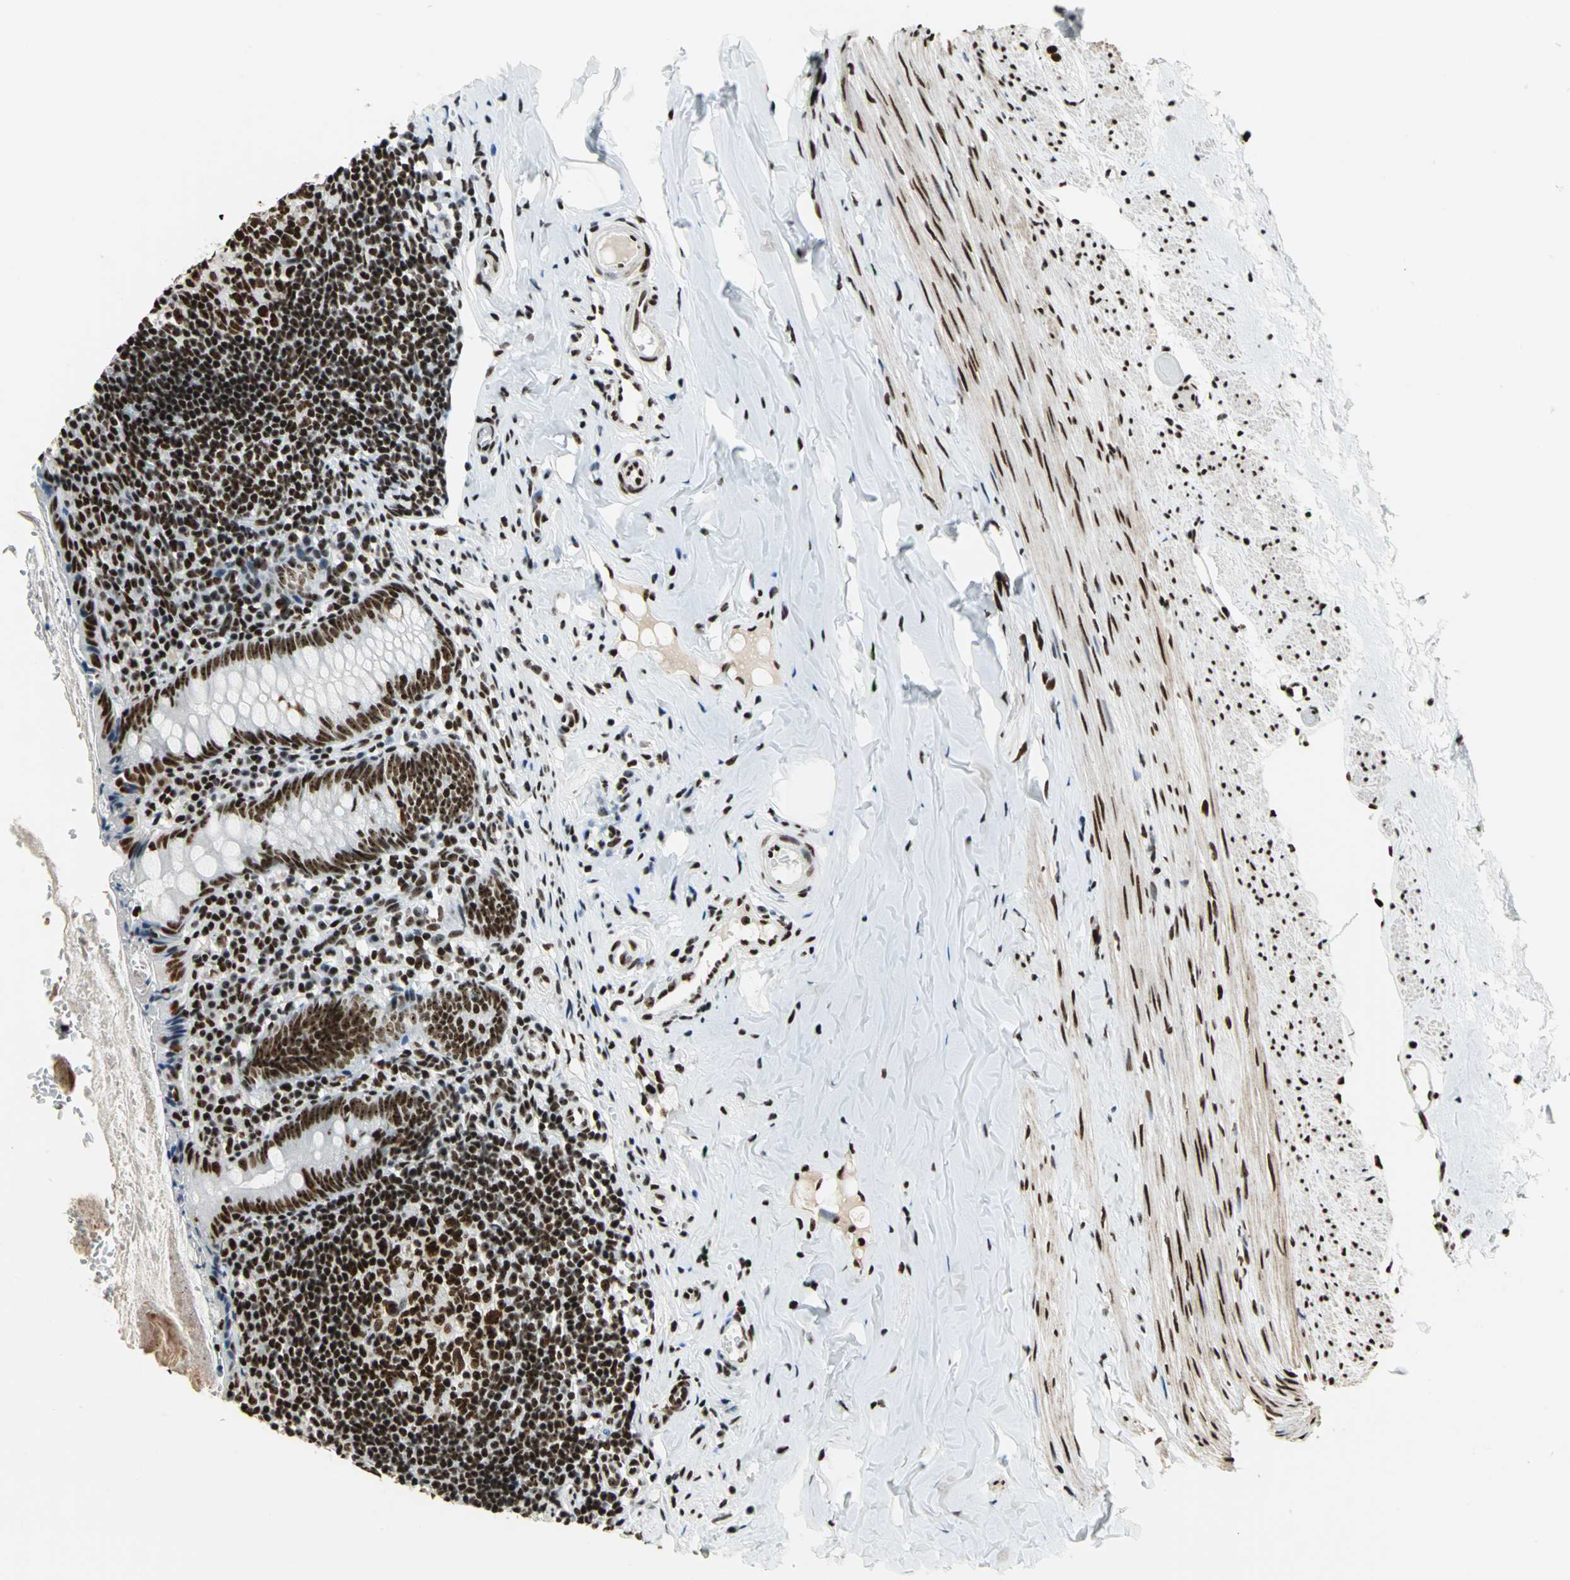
{"staining": {"intensity": "moderate", "quantity": "25%-75%", "location": "nuclear"}, "tissue": "appendix", "cell_type": "Glandular cells", "image_type": "normal", "snomed": [{"axis": "morphology", "description": "Normal tissue, NOS"}, {"axis": "topography", "description": "Appendix"}], "caption": "Unremarkable appendix demonstrates moderate nuclear staining in about 25%-75% of glandular cells, visualized by immunohistochemistry.", "gene": "UBTF", "patient": {"sex": "female", "age": 10}}